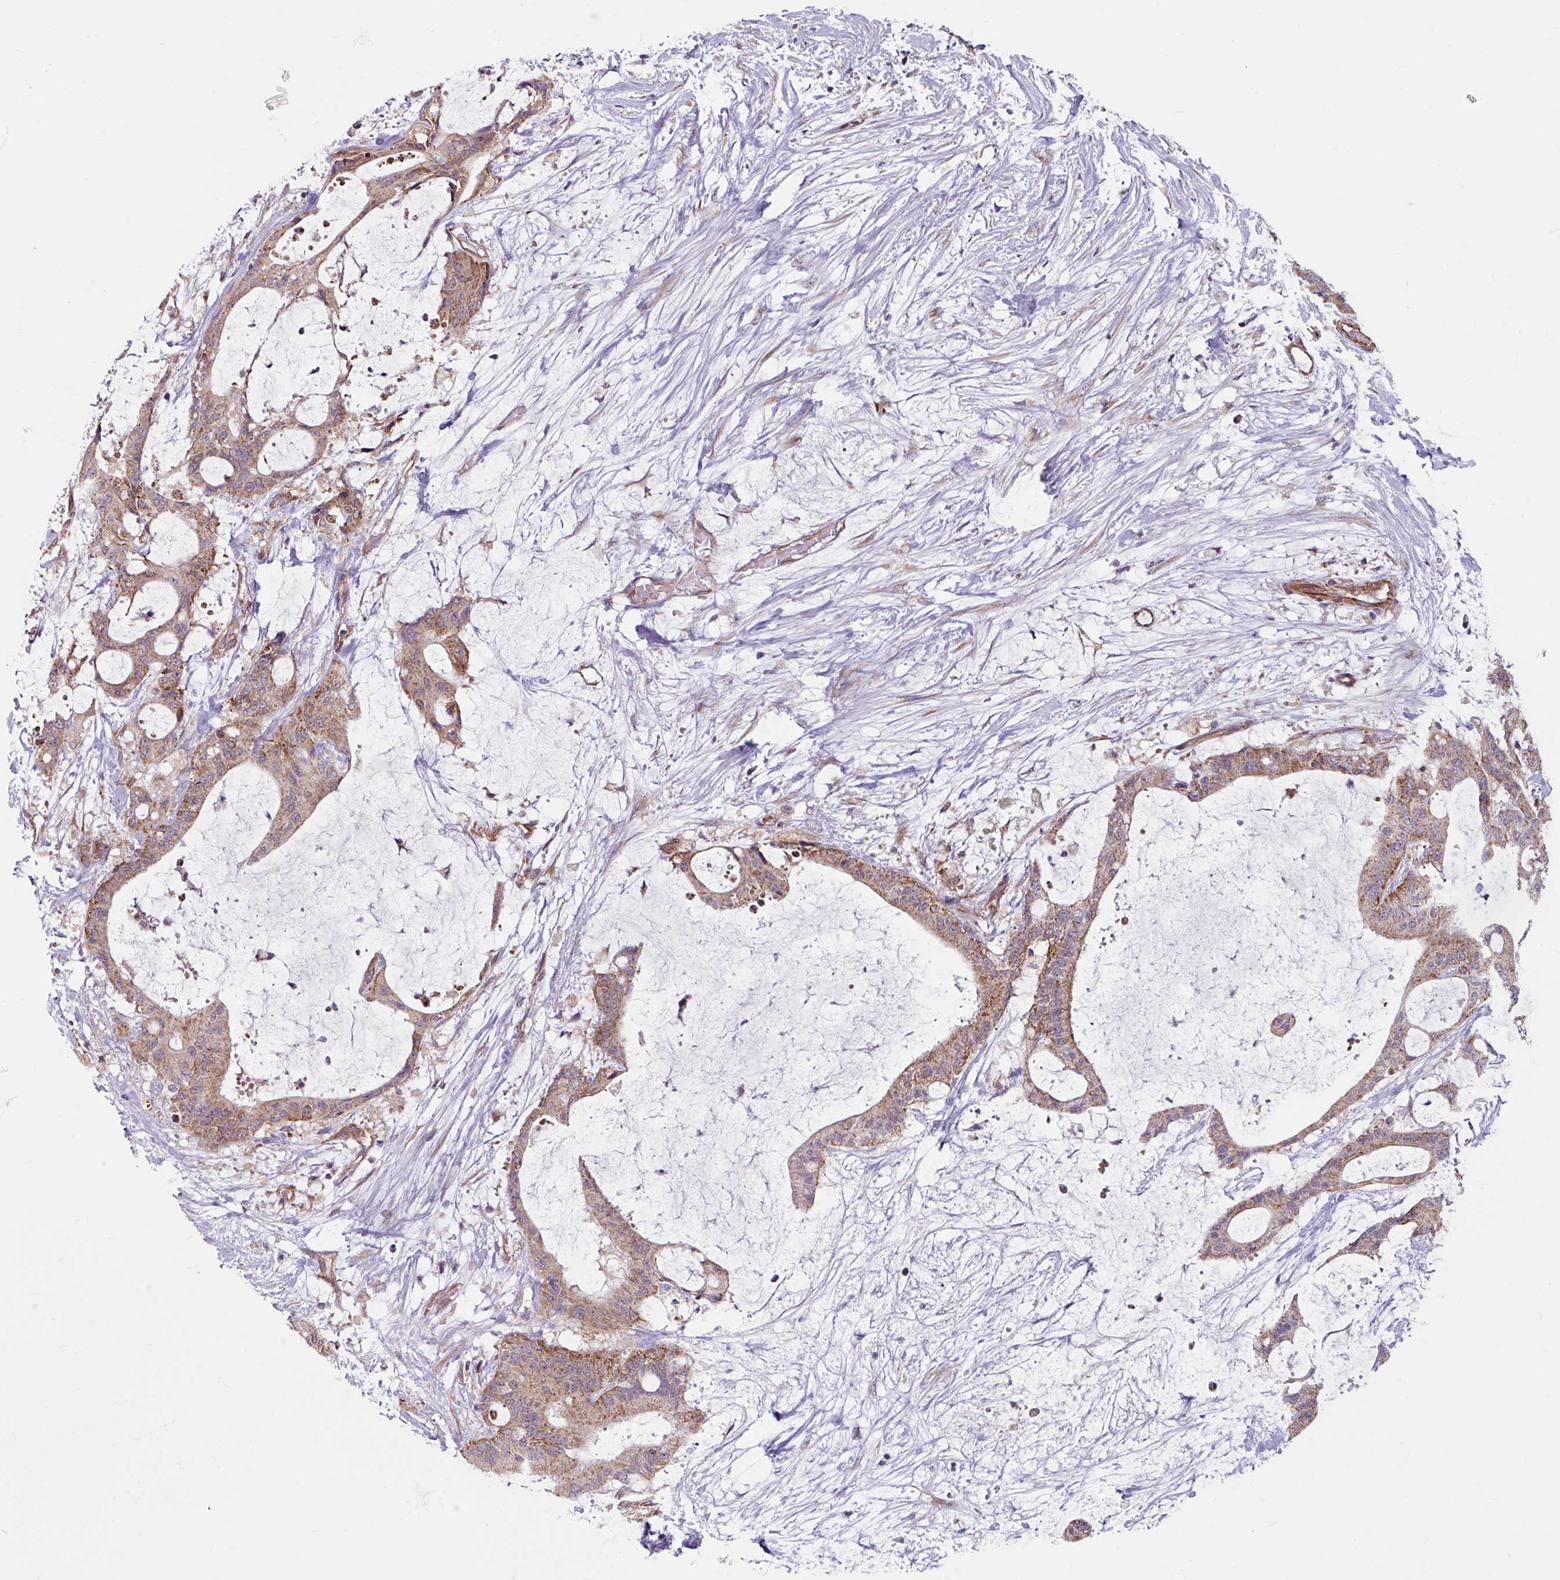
{"staining": {"intensity": "moderate", "quantity": ">75%", "location": "cytoplasmic/membranous"}, "tissue": "liver cancer", "cell_type": "Tumor cells", "image_type": "cancer", "snomed": [{"axis": "morphology", "description": "Normal tissue, NOS"}, {"axis": "morphology", "description": "Cholangiocarcinoma"}, {"axis": "topography", "description": "Liver"}, {"axis": "topography", "description": "Peripheral nerve tissue"}], "caption": "IHC of liver cancer (cholangiocarcinoma) shows medium levels of moderate cytoplasmic/membranous positivity in approximately >75% of tumor cells. The staining is performed using DAB brown chromogen to label protein expression. The nuclei are counter-stained blue using hematoxylin.", "gene": "DAAM2", "patient": {"sex": "female", "age": 73}}